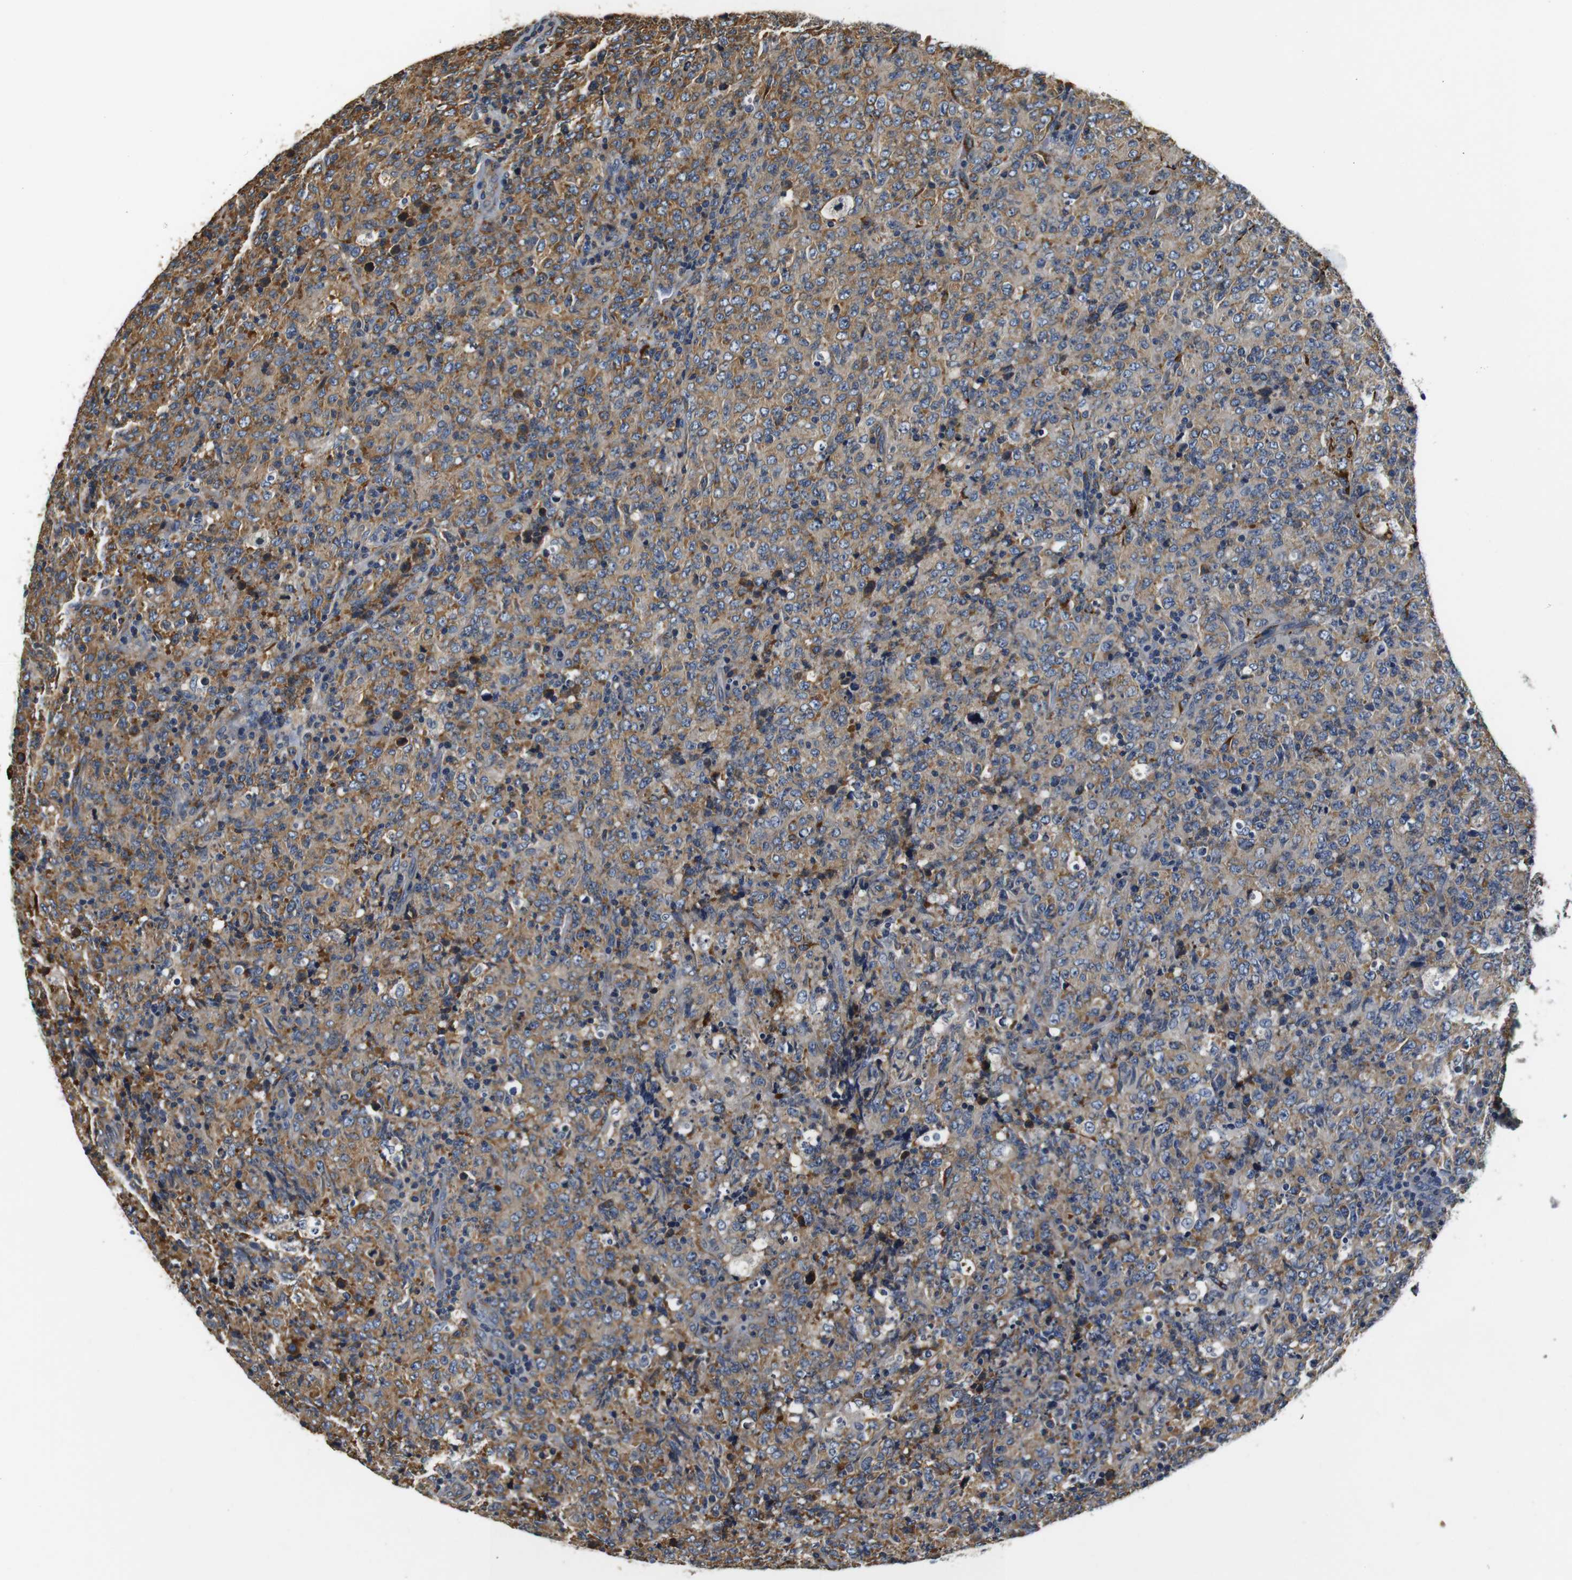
{"staining": {"intensity": "moderate", "quantity": ">75%", "location": "cytoplasmic/membranous"}, "tissue": "lymphoma", "cell_type": "Tumor cells", "image_type": "cancer", "snomed": [{"axis": "morphology", "description": "Malignant lymphoma, non-Hodgkin's type, High grade"}, {"axis": "topography", "description": "Tonsil"}], "caption": "Immunohistochemical staining of human lymphoma displays medium levels of moderate cytoplasmic/membranous protein staining in approximately >75% of tumor cells.", "gene": "COL1A1", "patient": {"sex": "female", "age": 36}}